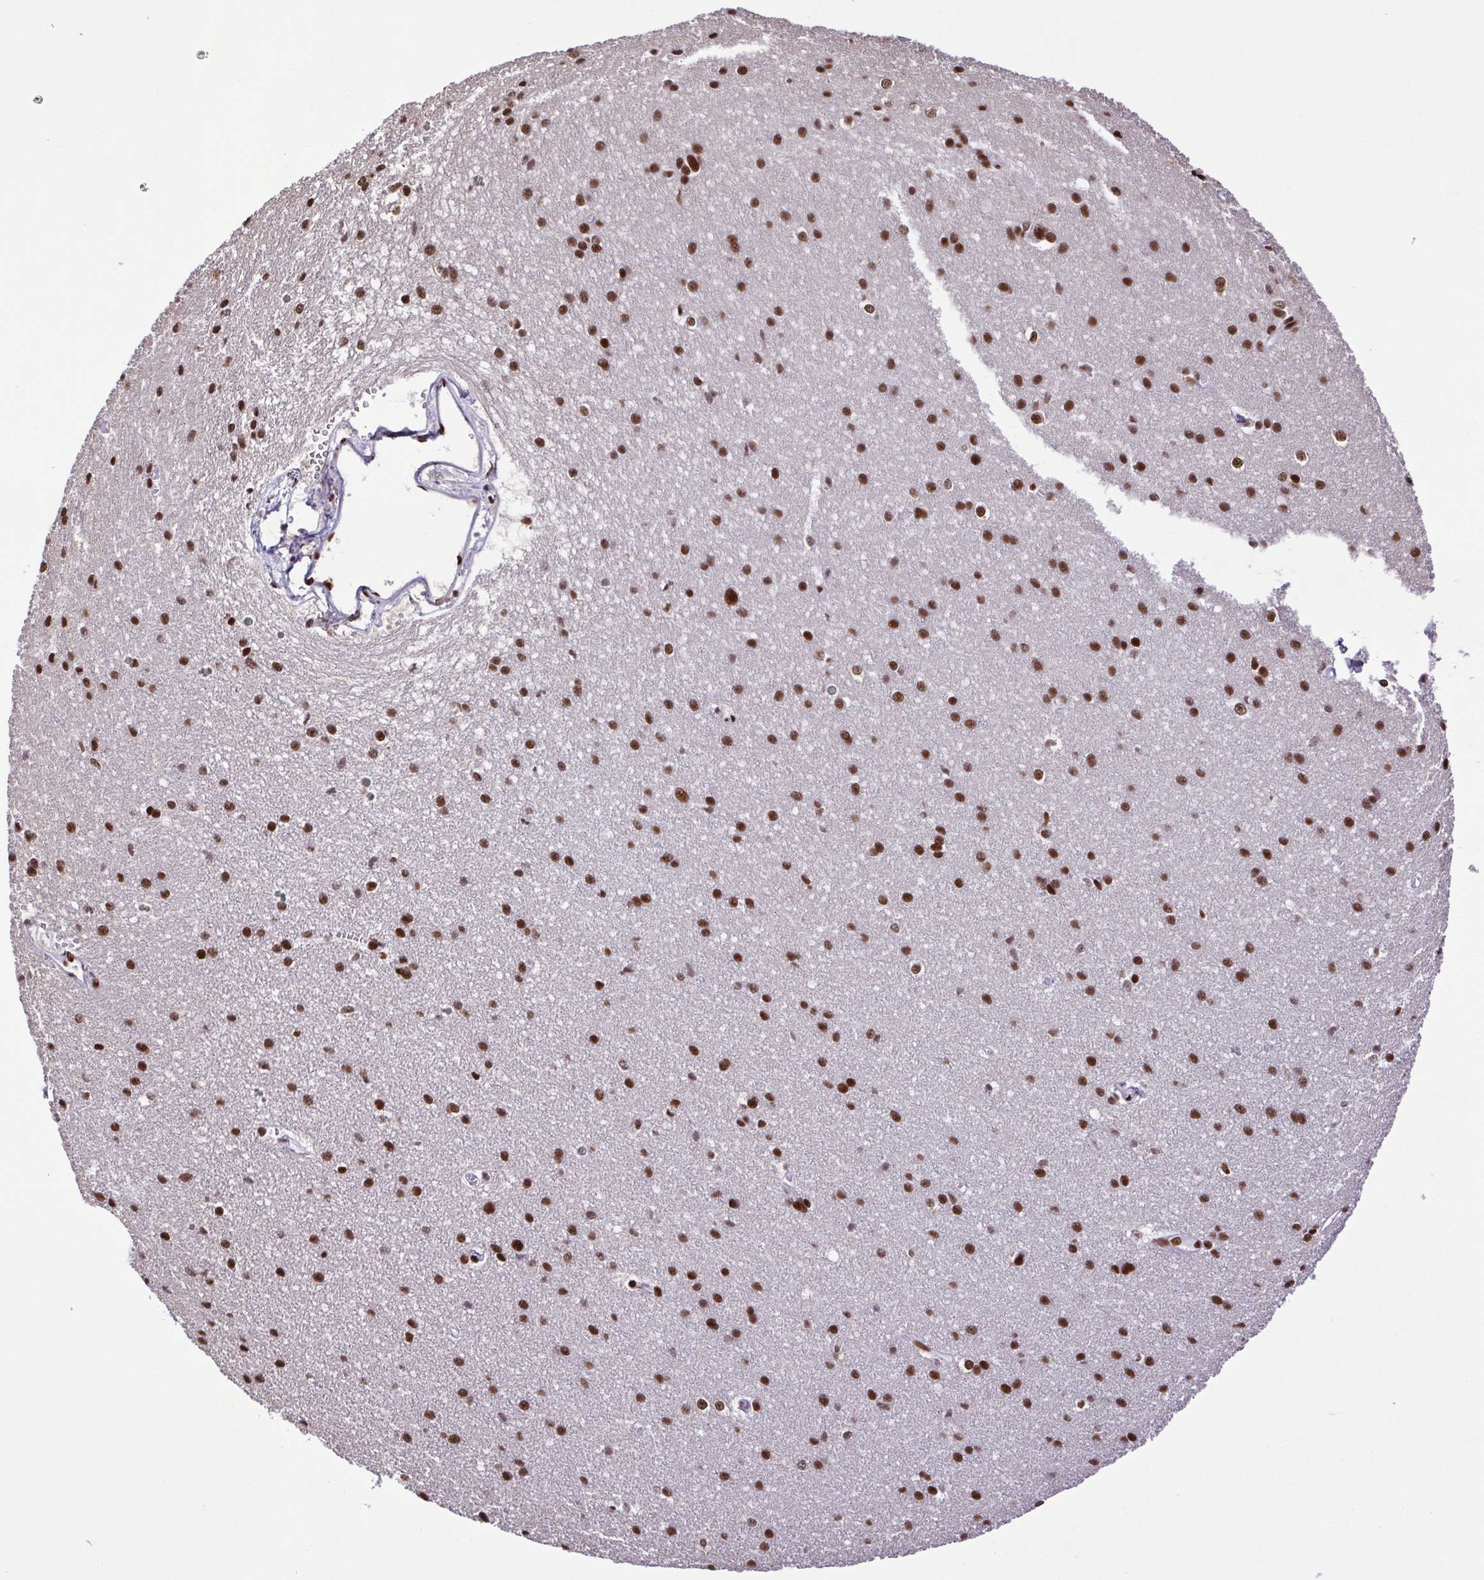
{"staining": {"intensity": "moderate", "quantity": "25%-75%", "location": "nuclear"}, "tissue": "cerebral cortex", "cell_type": "Endothelial cells", "image_type": "normal", "snomed": [{"axis": "morphology", "description": "Normal tissue, NOS"}, {"axis": "topography", "description": "Cerebral cortex"}], "caption": "Immunohistochemistry photomicrograph of unremarkable cerebral cortex stained for a protein (brown), which exhibits medium levels of moderate nuclear staining in approximately 25%-75% of endothelial cells.", "gene": "TRIM28", "patient": {"sex": "male", "age": 37}}